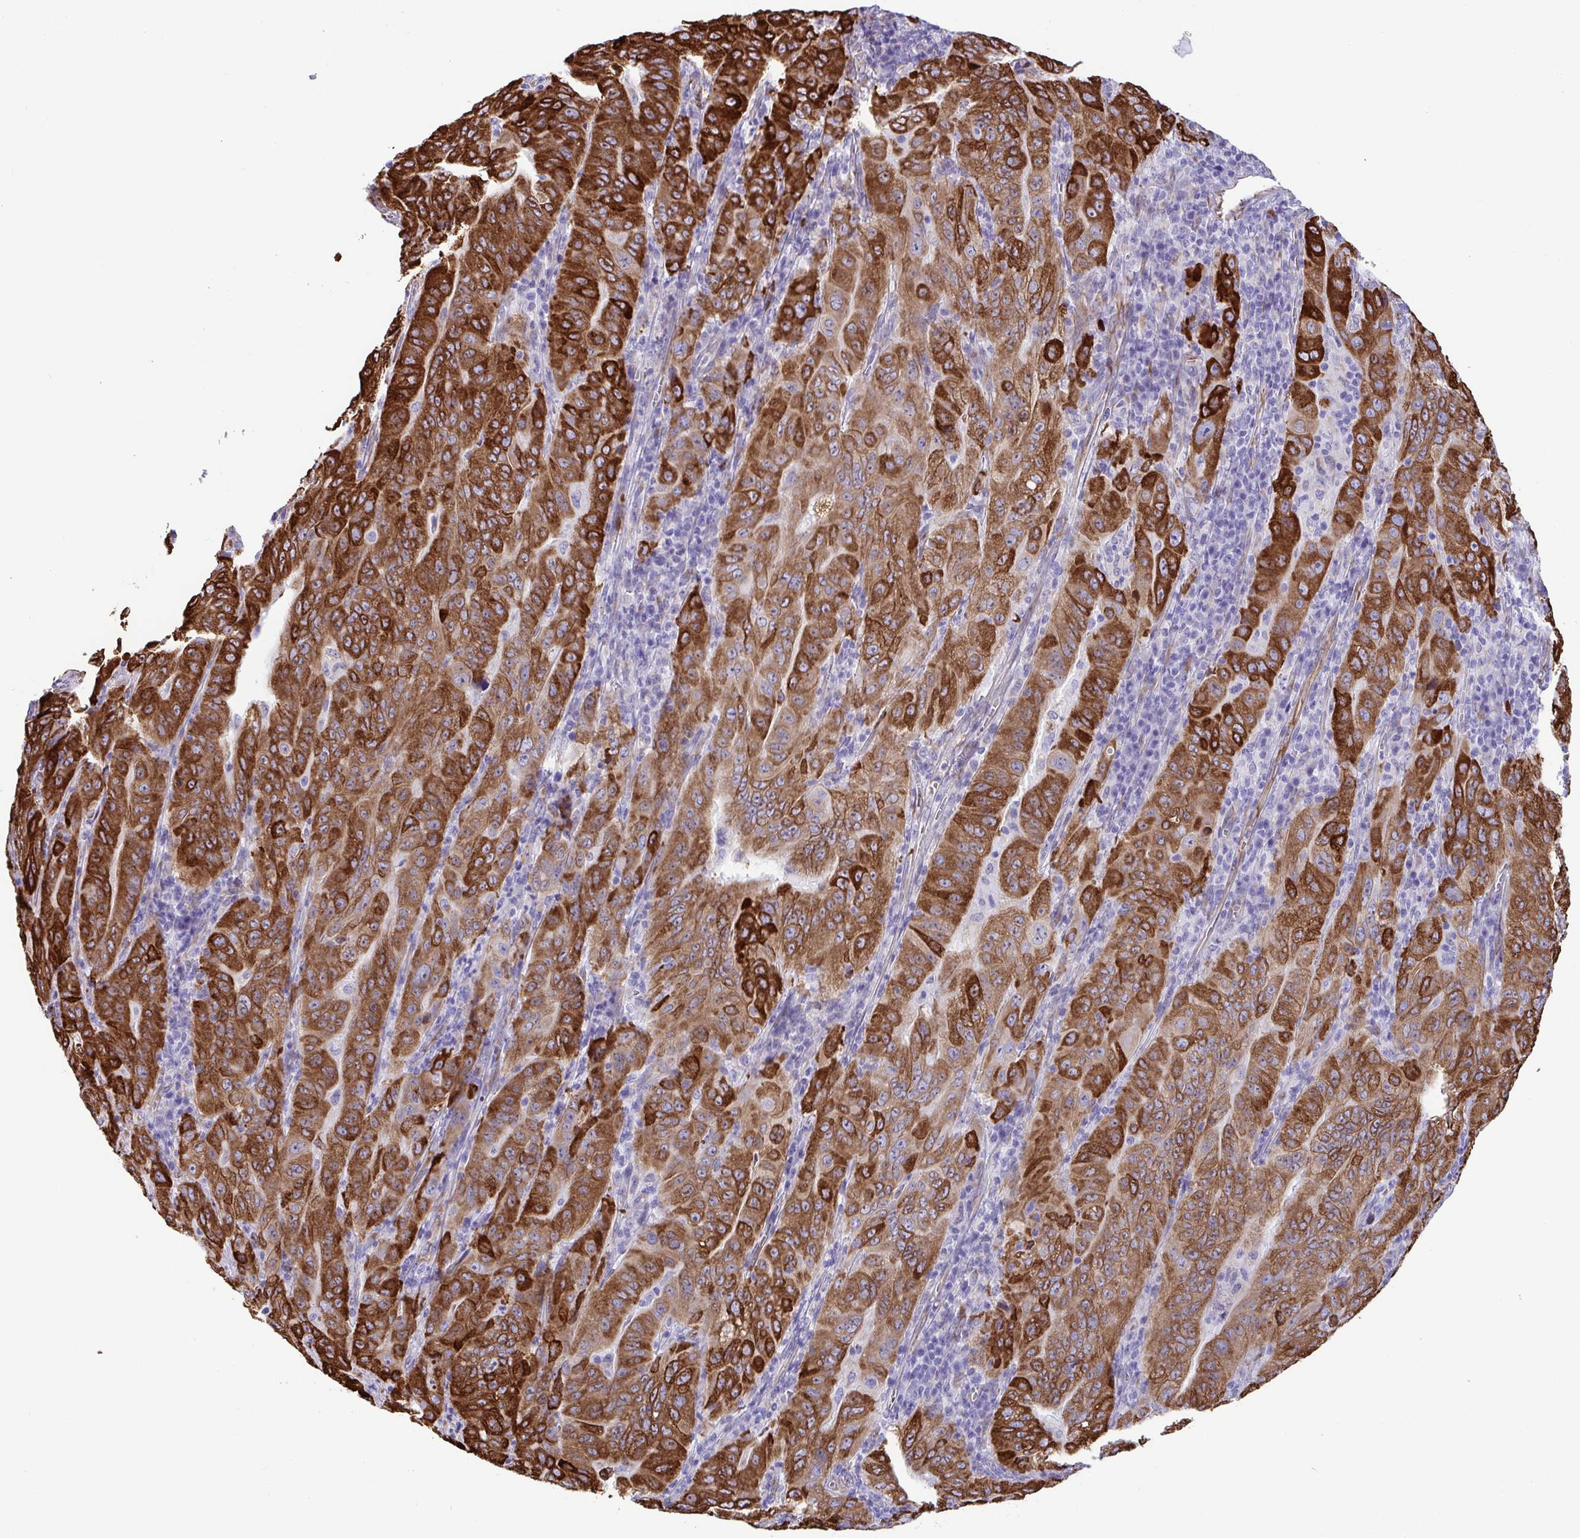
{"staining": {"intensity": "strong", "quantity": ">75%", "location": "cytoplasmic/membranous"}, "tissue": "pancreatic cancer", "cell_type": "Tumor cells", "image_type": "cancer", "snomed": [{"axis": "morphology", "description": "Adenocarcinoma, NOS"}, {"axis": "topography", "description": "Pancreas"}], "caption": "Pancreatic cancer (adenocarcinoma) stained with a protein marker exhibits strong staining in tumor cells.", "gene": "ASPH", "patient": {"sex": "male", "age": 63}}